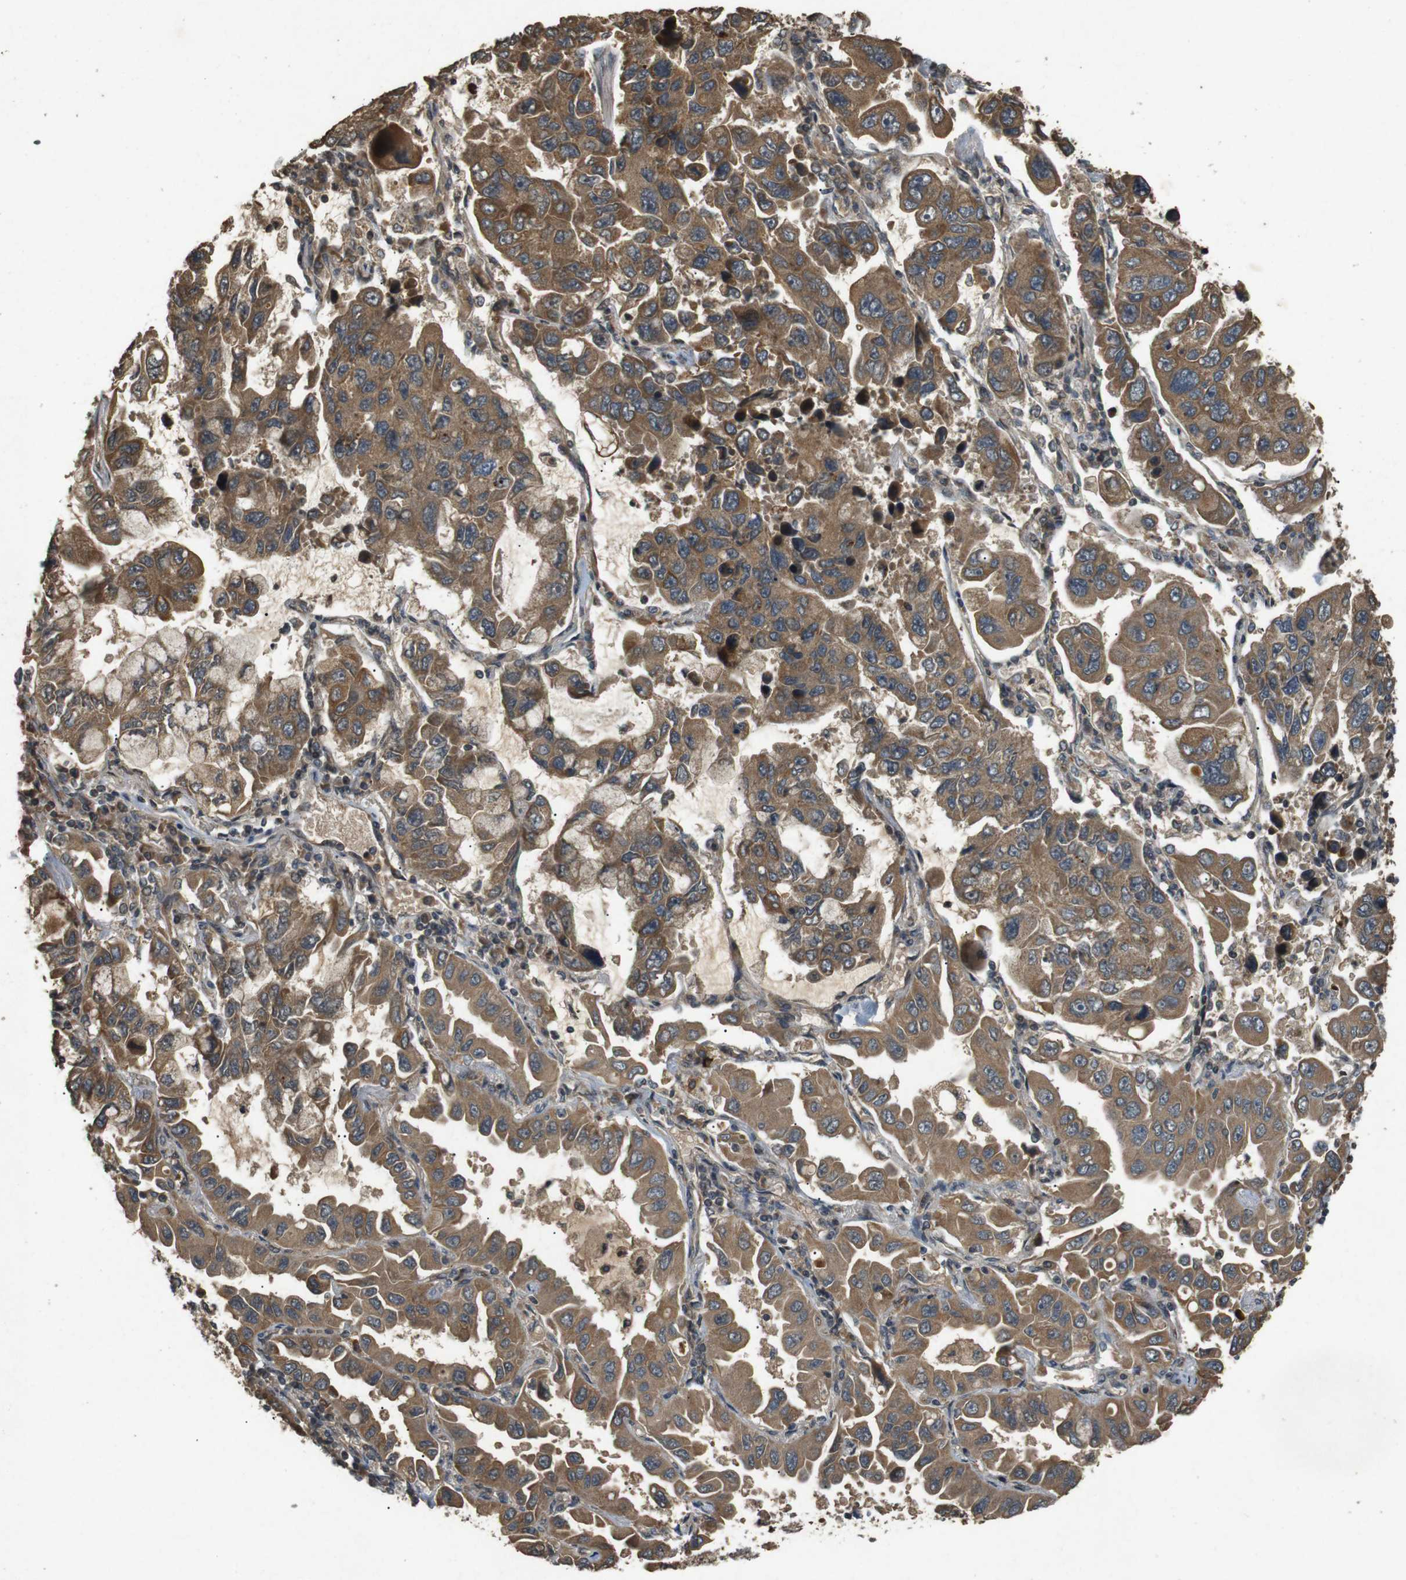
{"staining": {"intensity": "moderate", "quantity": ">75%", "location": "cytoplasmic/membranous"}, "tissue": "lung cancer", "cell_type": "Tumor cells", "image_type": "cancer", "snomed": [{"axis": "morphology", "description": "Adenocarcinoma, NOS"}, {"axis": "topography", "description": "Lung"}], "caption": "Brown immunohistochemical staining in adenocarcinoma (lung) displays moderate cytoplasmic/membranous positivity in about >75% of tumor cells.", "gene": "TAP1", "patient": {"sex": "male", "age": 64}}